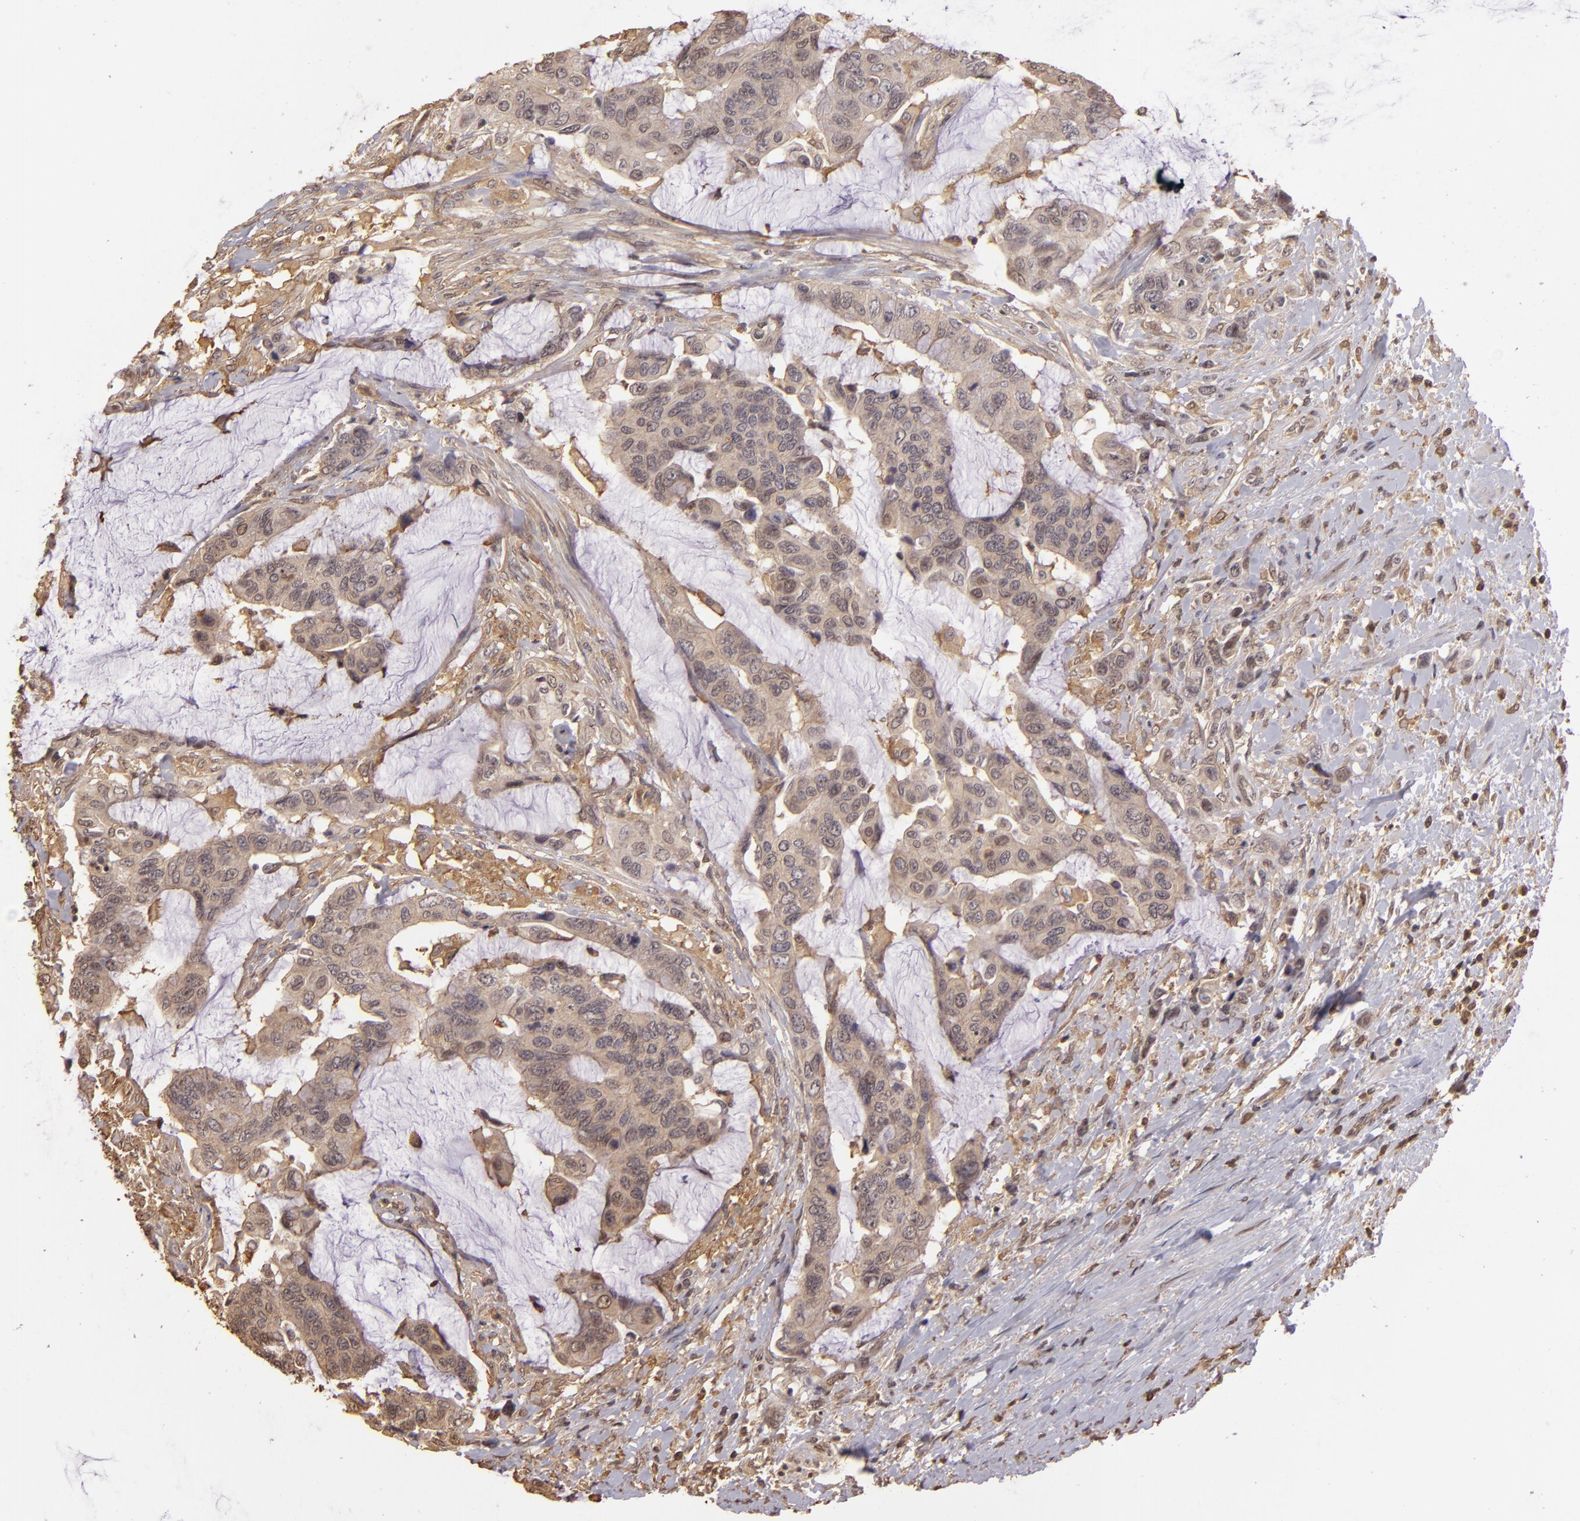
{"staining": {"intensity": "weak", "quantity": "25%-75%", "location": "cytoplasmic/membranous"}, "tissue": "colorectal cancer", "cell_type": "Tumor cells", "image_type": "cancer", "snomed": [{"axis": "morphology", "description": "Adenocarcinoma, NOS"}, {"axis": "topography", "description": "Rectum"}], "caption": "Colorectal adenocarcinoma stained for a protein (brown) shows weak cytoplasmic/membranous positive staining in approximately 25%-75% of tumor cells.", "gene": "ARPC2", "patient": {"sex": "female", "age": 59}}